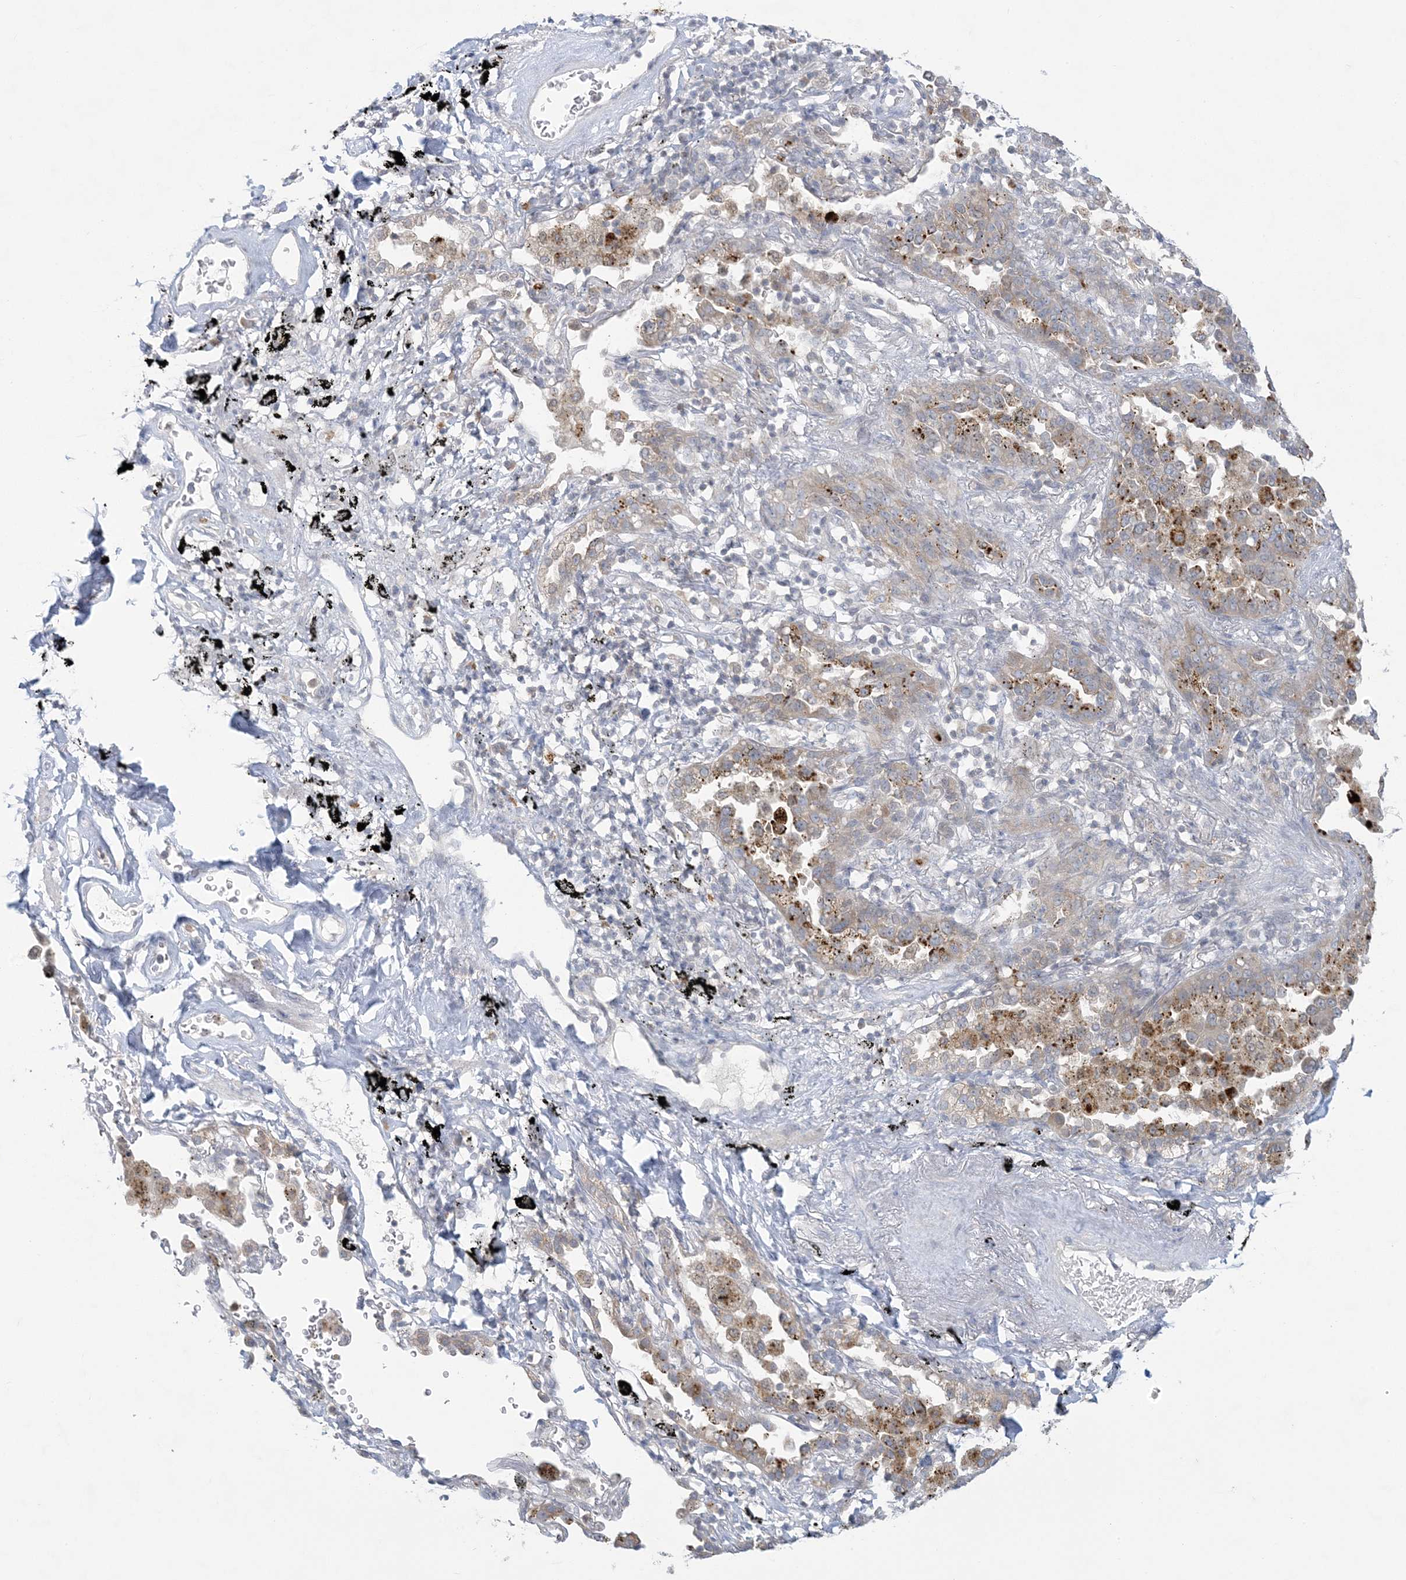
{"staining": {"intensity": "weak", "quantity": "<25%", "location": "cytoplasmic/membranous"}, "tissue": "lung cancer", "cell_type": "Tumor cells", "image_type": "cancer", "snomed": [{"axis": "morphology", "description": "Normal tissue, NOS"}, {"axis": "morphology", "description": "Adenocarcinoma, NOS"}, {"axis": "topography", "description": "Lung"}], "caption": "Immunohistochemical staining of human lung cancer reveals no significant expression in tumor cells.", "gene": "KIF3A", "patient": {"sex": "male", "age": 59}}